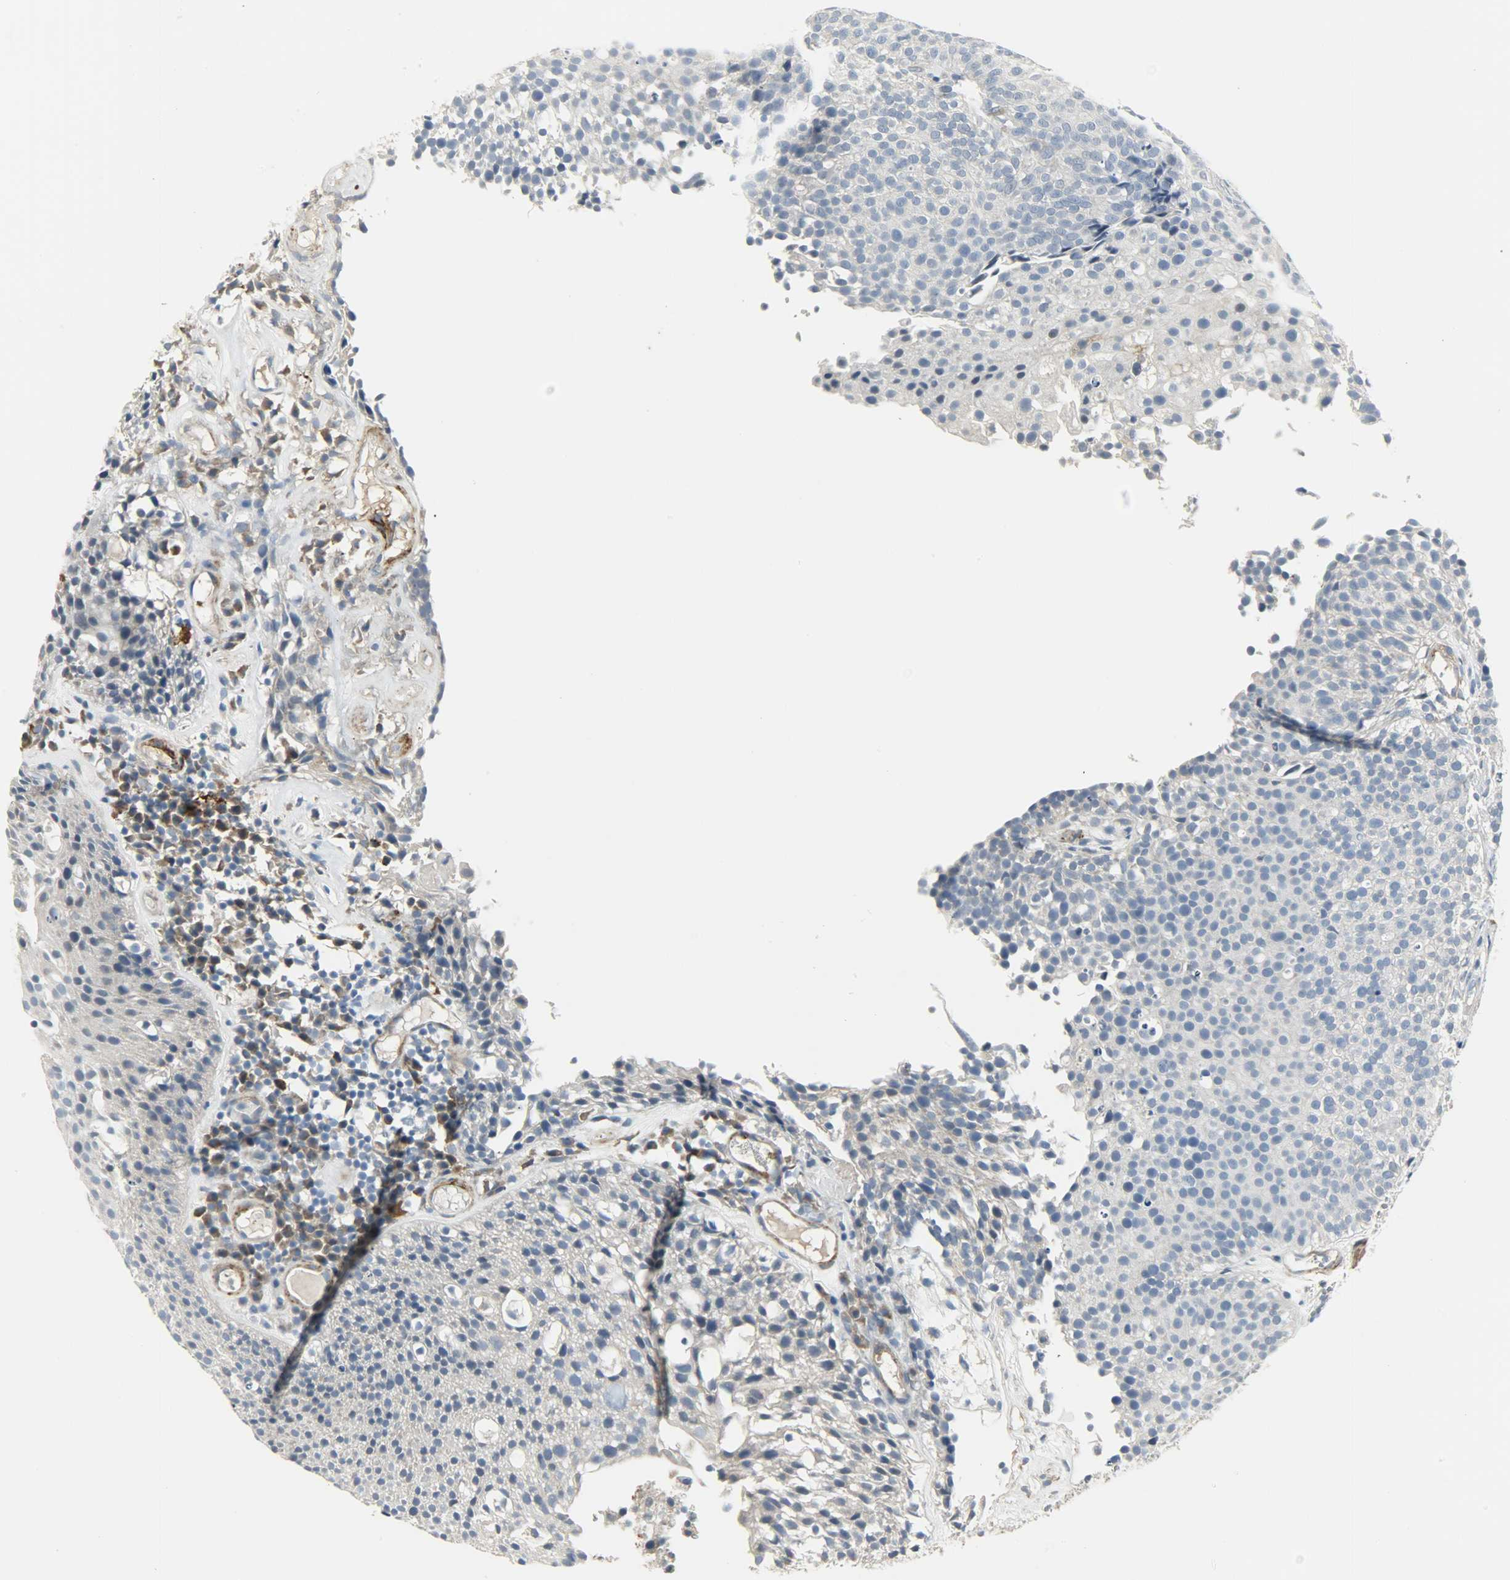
{"staining": {"intensity": "negative", "quantity": "none", "location": "none"}, "tissue": "urothelial cancer", "cell_type": "Tumor cells", "image_type": "cancer", "snomed": [{"axis": "morphology", "description": "Urothelial carcinoma, Low grade"}, {"axis": "topography", "description": "Urinary bladder"}], "caption": "Immunohistochemical staining of human urothelial carcinoma (low-grade) exhibits no significant expression in tumor cells.", "gene": "ENPEP", "patient": {"sex": "male", "age": 85}}